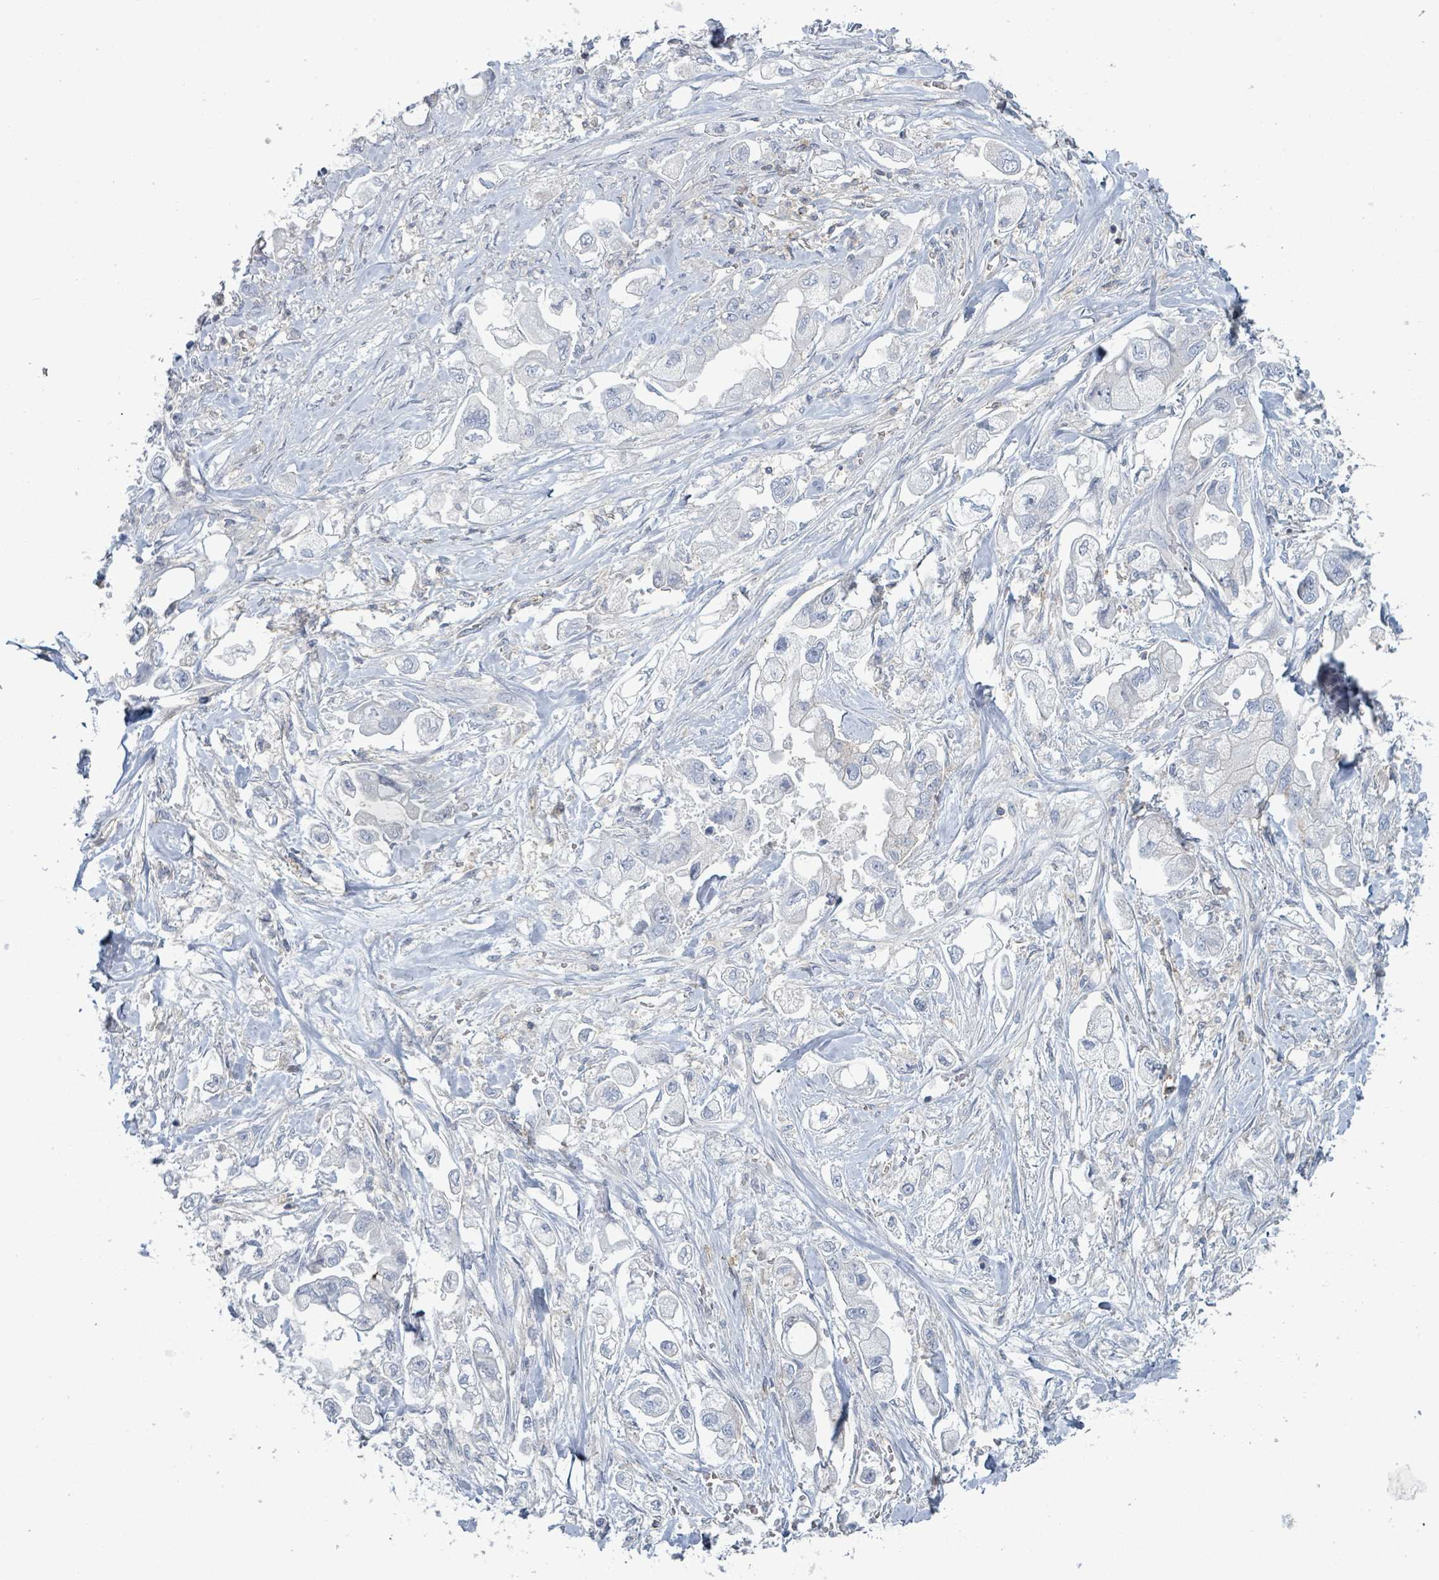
{"staining": {"intensity": "negative", "quantity": "none", "location": "none"}, "tissue": "stomach cancer", "cell_type": "Tumor cells", "image_type": "cancer", "snomed": [{"axis": "morphology", "description": "Adenocarcinoma, NOS"}, {"axis": "topography", "description": "Stomach"}], "caption": "Tumor cells are negative for protein expression in human stomach cancer (adenocarcinoma).", "gene": "TNFRSF14", "patient": {"sex": "male", "age": 62}}